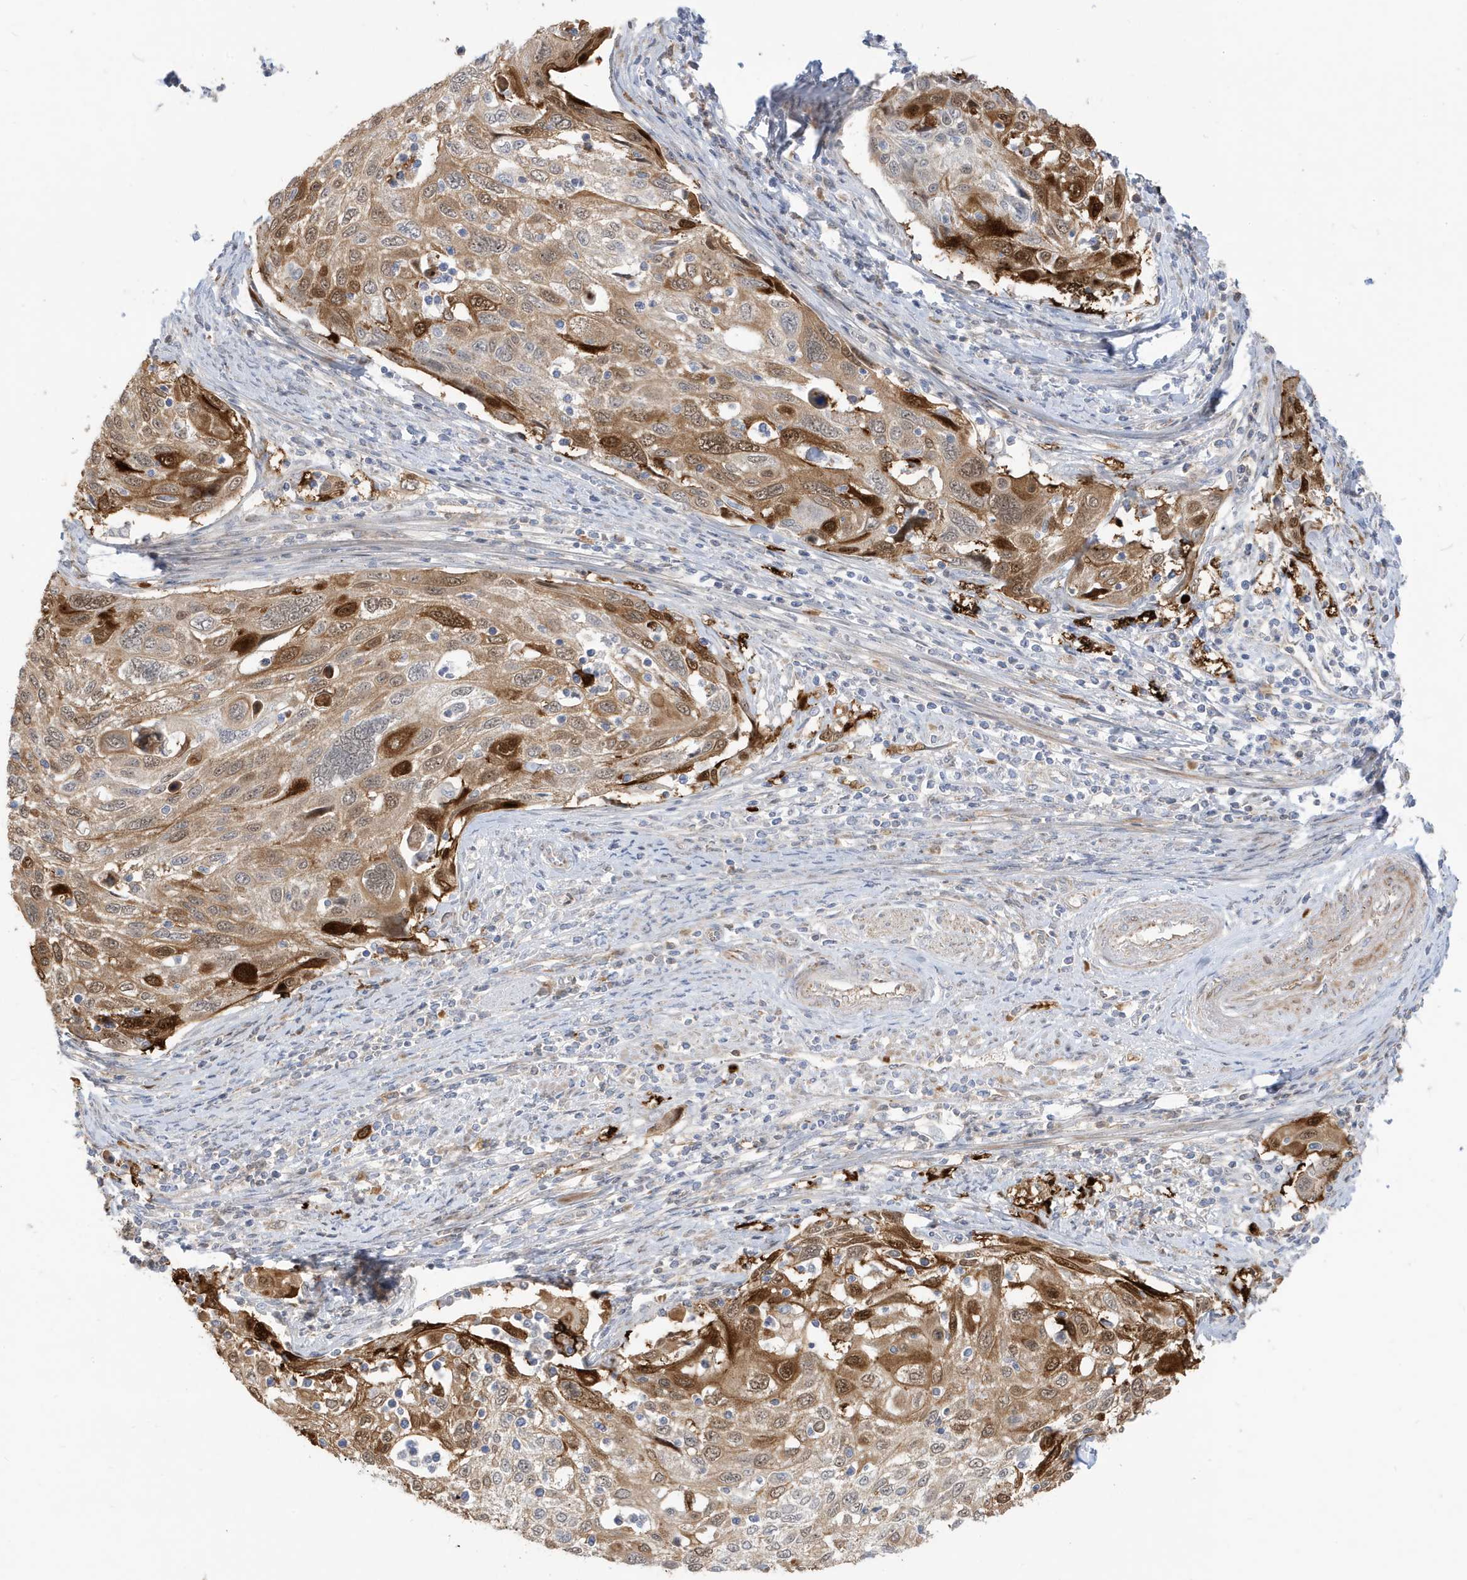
{"staining": {"intensity": "moderate", "quantity": ">75%", "location": "cytoplasmic/membranous,nuclear"}, "tissue": "cervical cancer", "cell_type": "Tumor cells", "image_type": "cancer", "snomed": [{"axis": "morphology", "description": "Squamous cell carcinoma, NOS"}, {"axis": "topography", "description": "Cervix"}], "caption": "Cervical cancer (squamous cell carcinoma) stained with DAB IHC shows medium levels of moderate cytoplasmic/membranous and nuclear expression in about >75% of tumor cells.", "gene": "IFT57", "patient": {"sex": "female", "age": 70}}